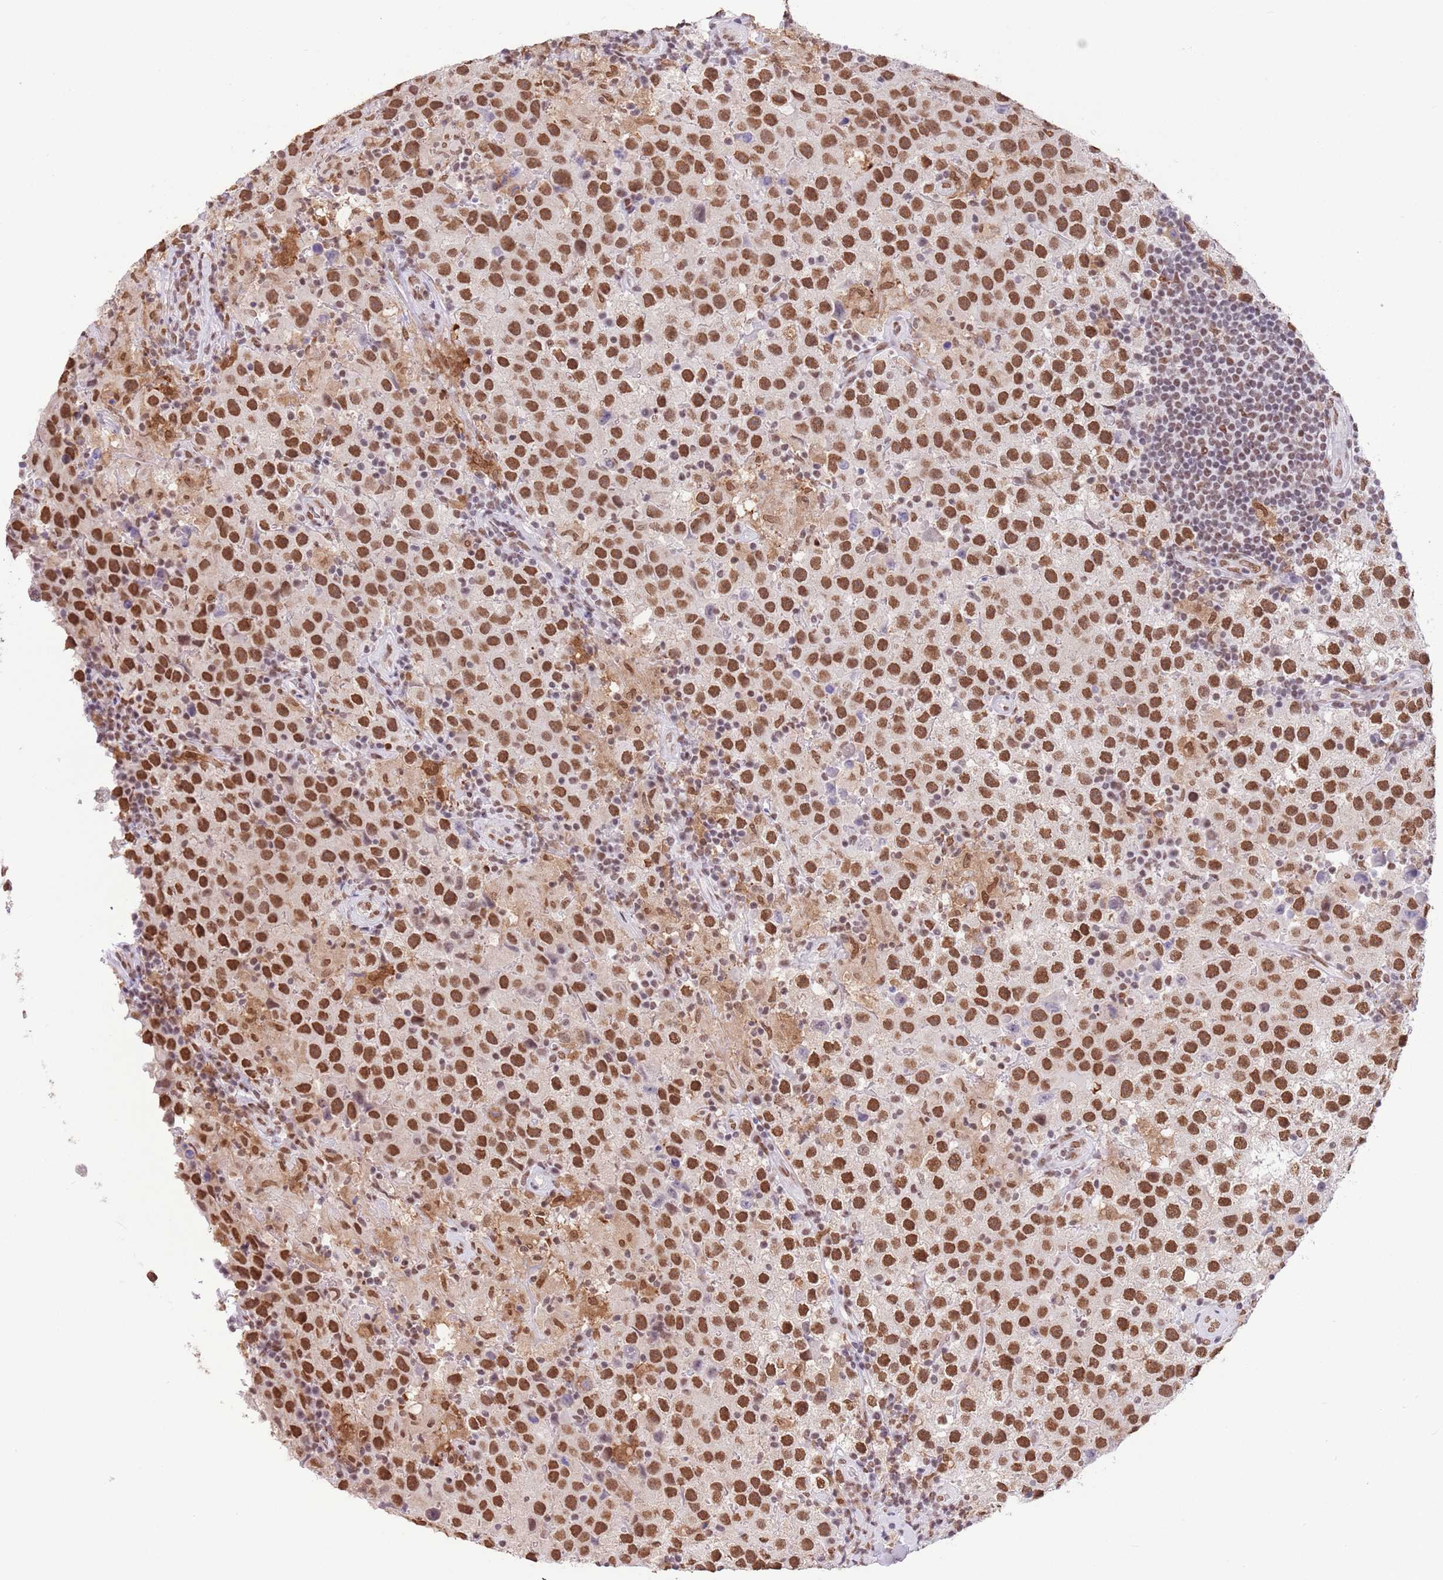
{"staining": {"intensity": "strong", "quantity": ">75%", "location": "nuclear"}, "tissue": "testis cancer", "cell_type": "Tumor cells", "image_type": "cancer", "snomed": [{"axis": "morphology", "description": "Seminoma, NOS"}, {"axis": "morphology", "description": "Carcinoma, Embryonal, NOS"}, {"axis": "topography", "description": "Testis"}], "caption": "IHC image of testis cancer stained for a protein (brown), which exhibits high levels of strong nuclear staining in about >75% of tumor cells.", "gene": "TRIM32", "patient": {"sex": "male", "age": 41}}